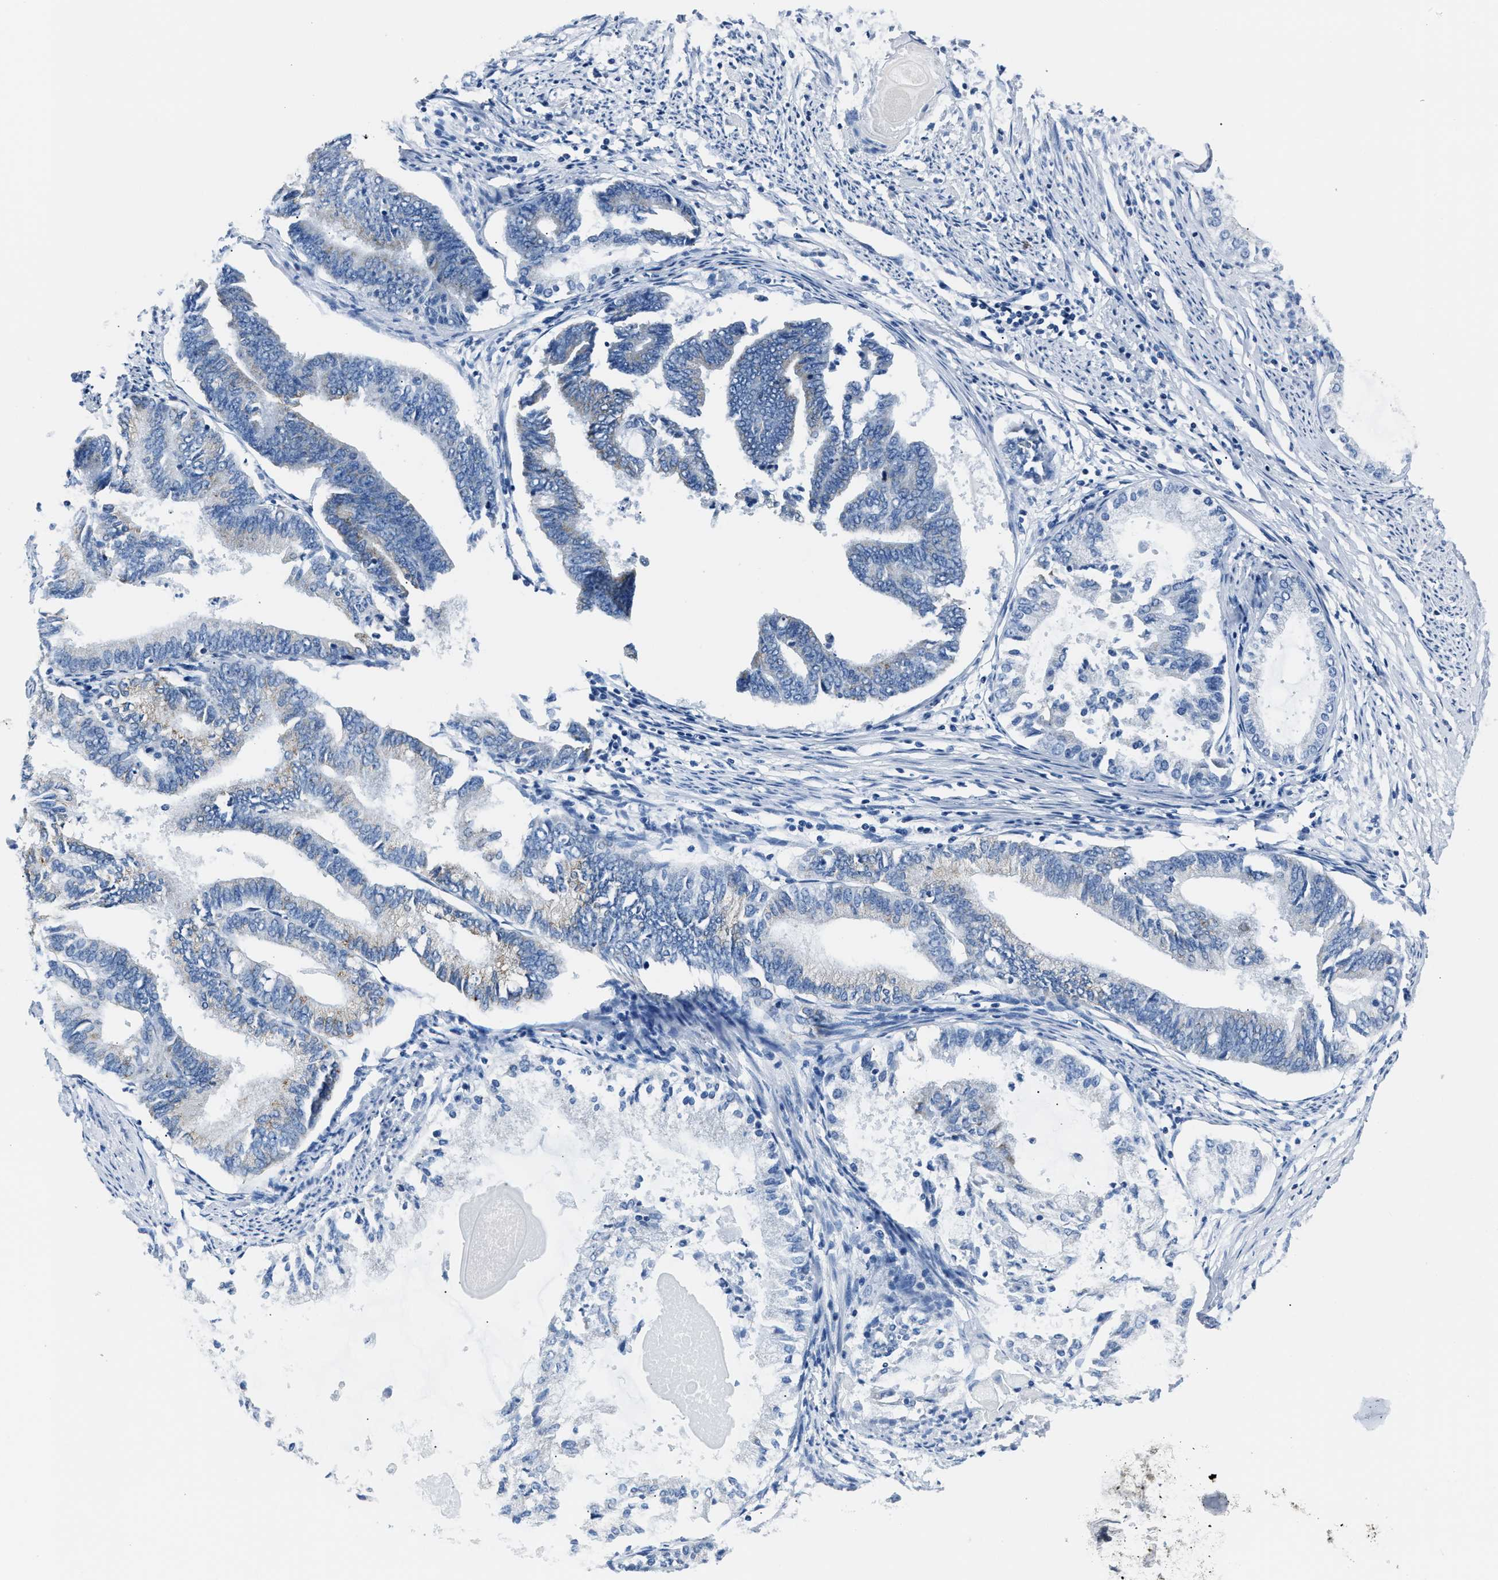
{"staining": {"intensity": "negative", "quantity": "none", "location": "none"}, "tissue": "endometrial cancer", "cell_type": "Tumor cells", "image_type": "cancer", "snomed": [{"axis": "morphology", "description": "Adenocarcinoma, NOS"}, {"axis": "topography", "description": "Endometrium"}], "caption": "DAB (3,3'-diaminobenzidine) immunohistochemical staining of endometrial cancer exhibits no significant staining in tumor cells.", "gene": "AMACR", "patient": {"sex": "female", "age": 86}}